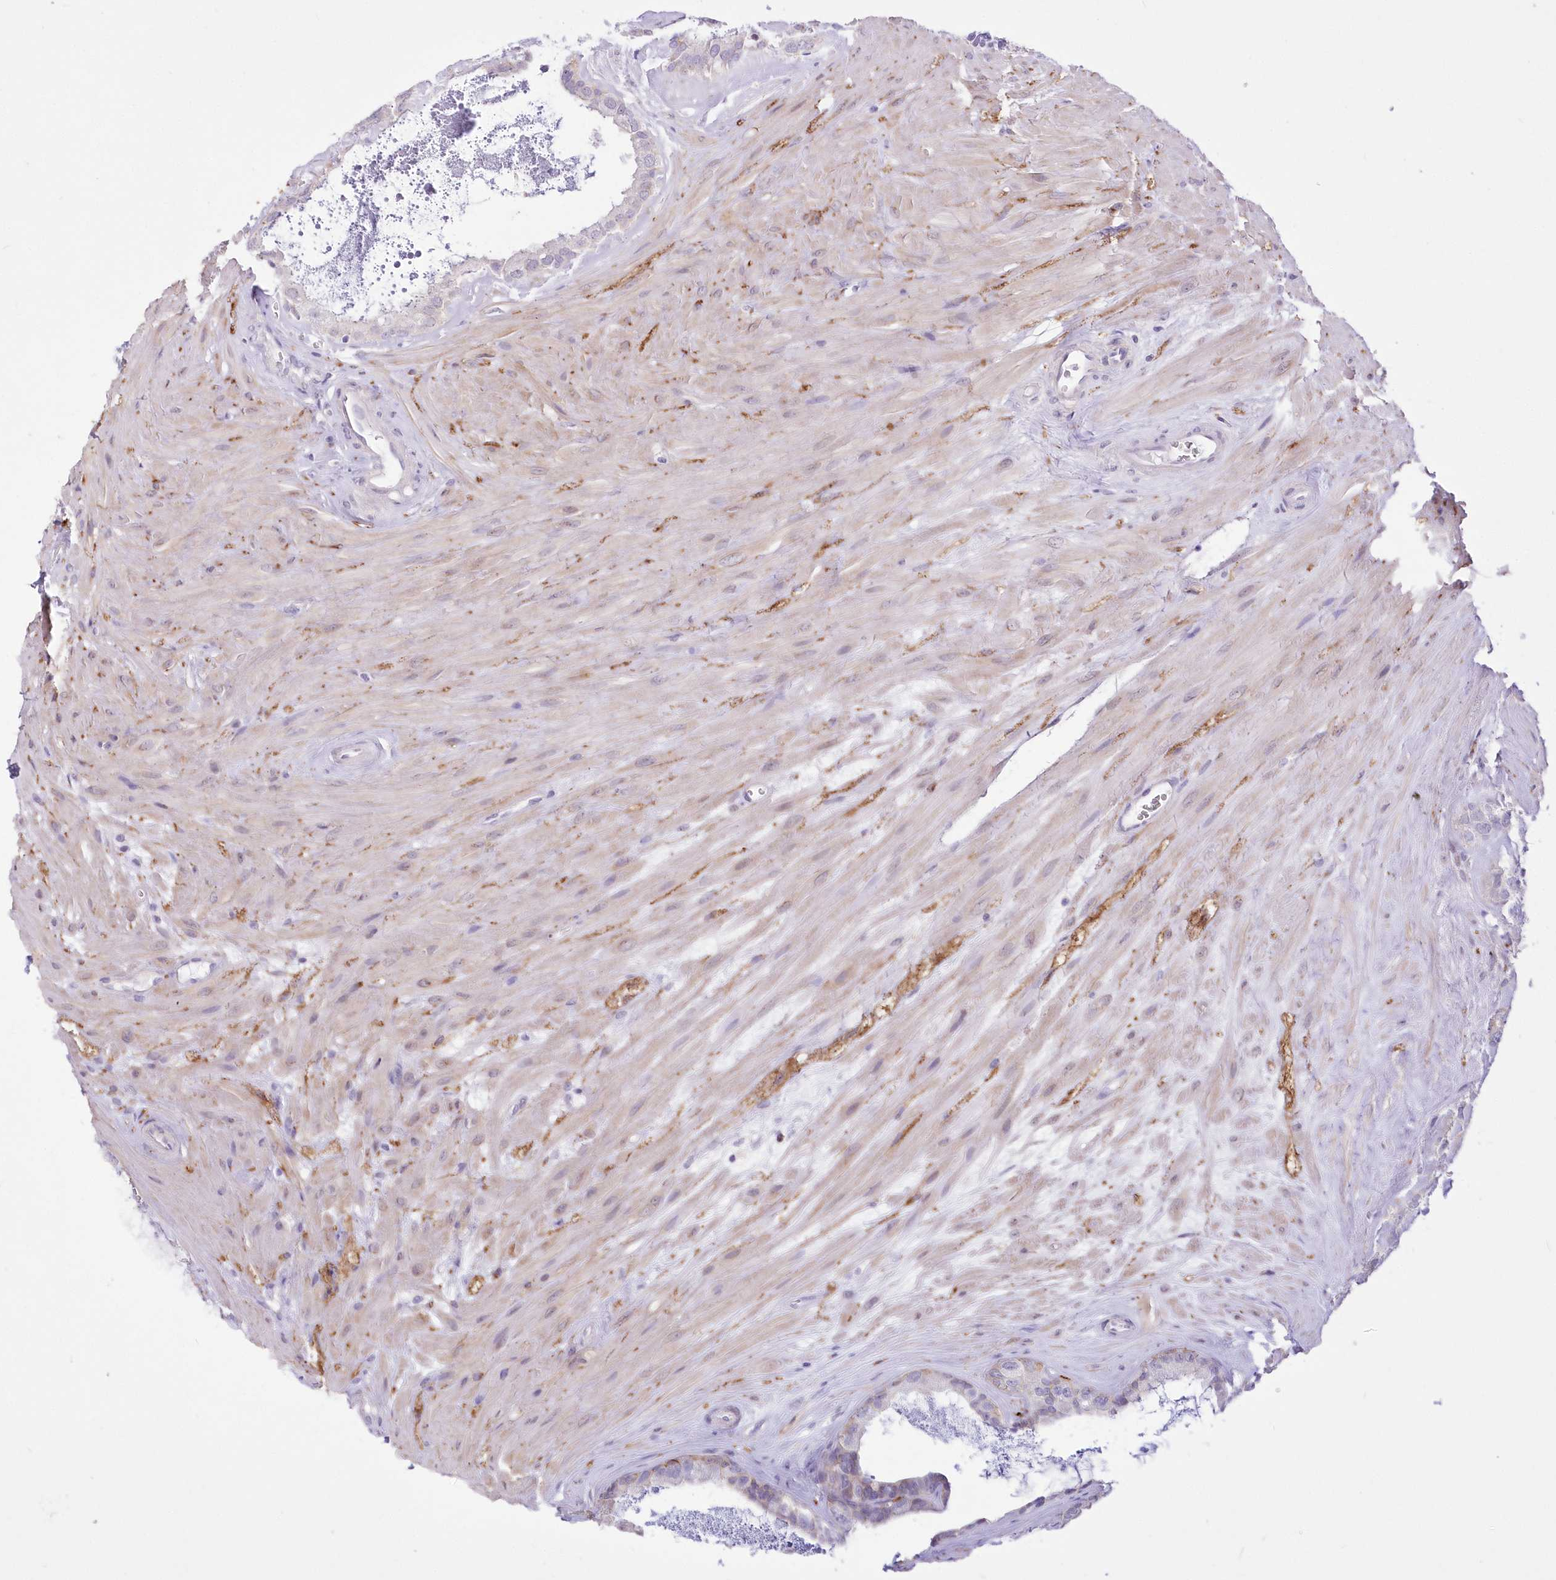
{"staining": {"intensity": "moderate", "quantity": "<25%", "location": "cytoplasmic/membranous"}, "tissue": "seminal vesicle", "cell_type": "Glandular cells", "image_type": "normal", "snomed": [{"axis": "morphology", "description": "Normal tissue, NOS"}, {"axis": "topography", "description": "Prostate"}, {"axis": "topography", "description": "Seminal veicle"}], "caption": "High-power microscopy captured an immunohistochemistry (IHC) micrograph of benign seminal vesicle, revealing moderate cytoplasmic/membranous expression in about <25% of glandular cells. (Stains: DAB in brown, nuclei in blue, Microscopy: brightfield microscopy at high magnification).", "gene": "FAM241B", "patient": {"sex": "male", "age": 59}}